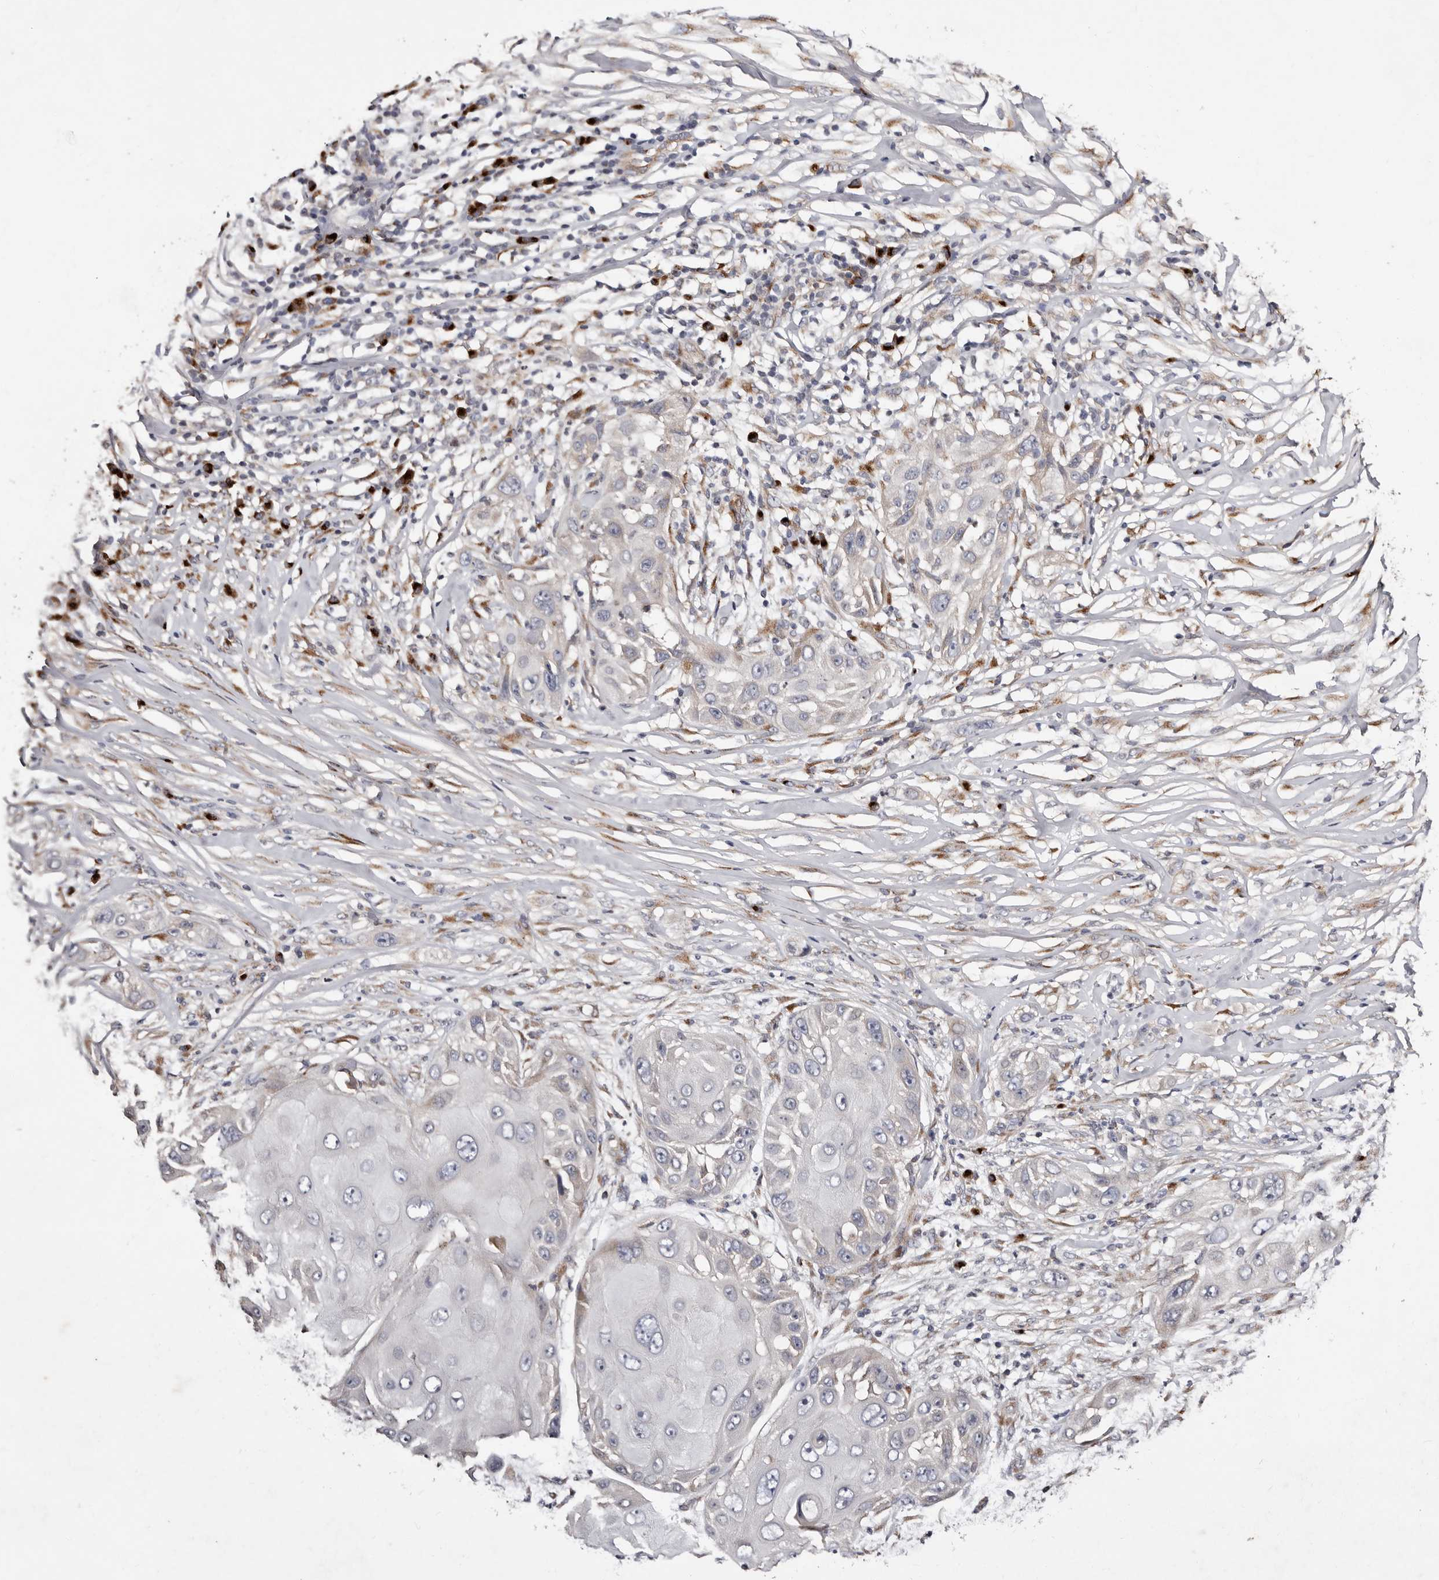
{"staining": {"intensity": "negative", "quantity": "none", "location": "none"}, "tissue": "skin cancer", "cell_type": "Tumor cells", "image_type": "cancer", "snomed": [{"axis": "morphology", "description": "Squamous cell carcinoma, NOS"}, {"axis": "topography", "description": "Skin"}], "caption": "Immunohistochemical staining of skin squamous cell carcinoma displays no significant expression in tumor cells.", "gene": "DACT2", "patient": {"sex": "female", "age": 44}}